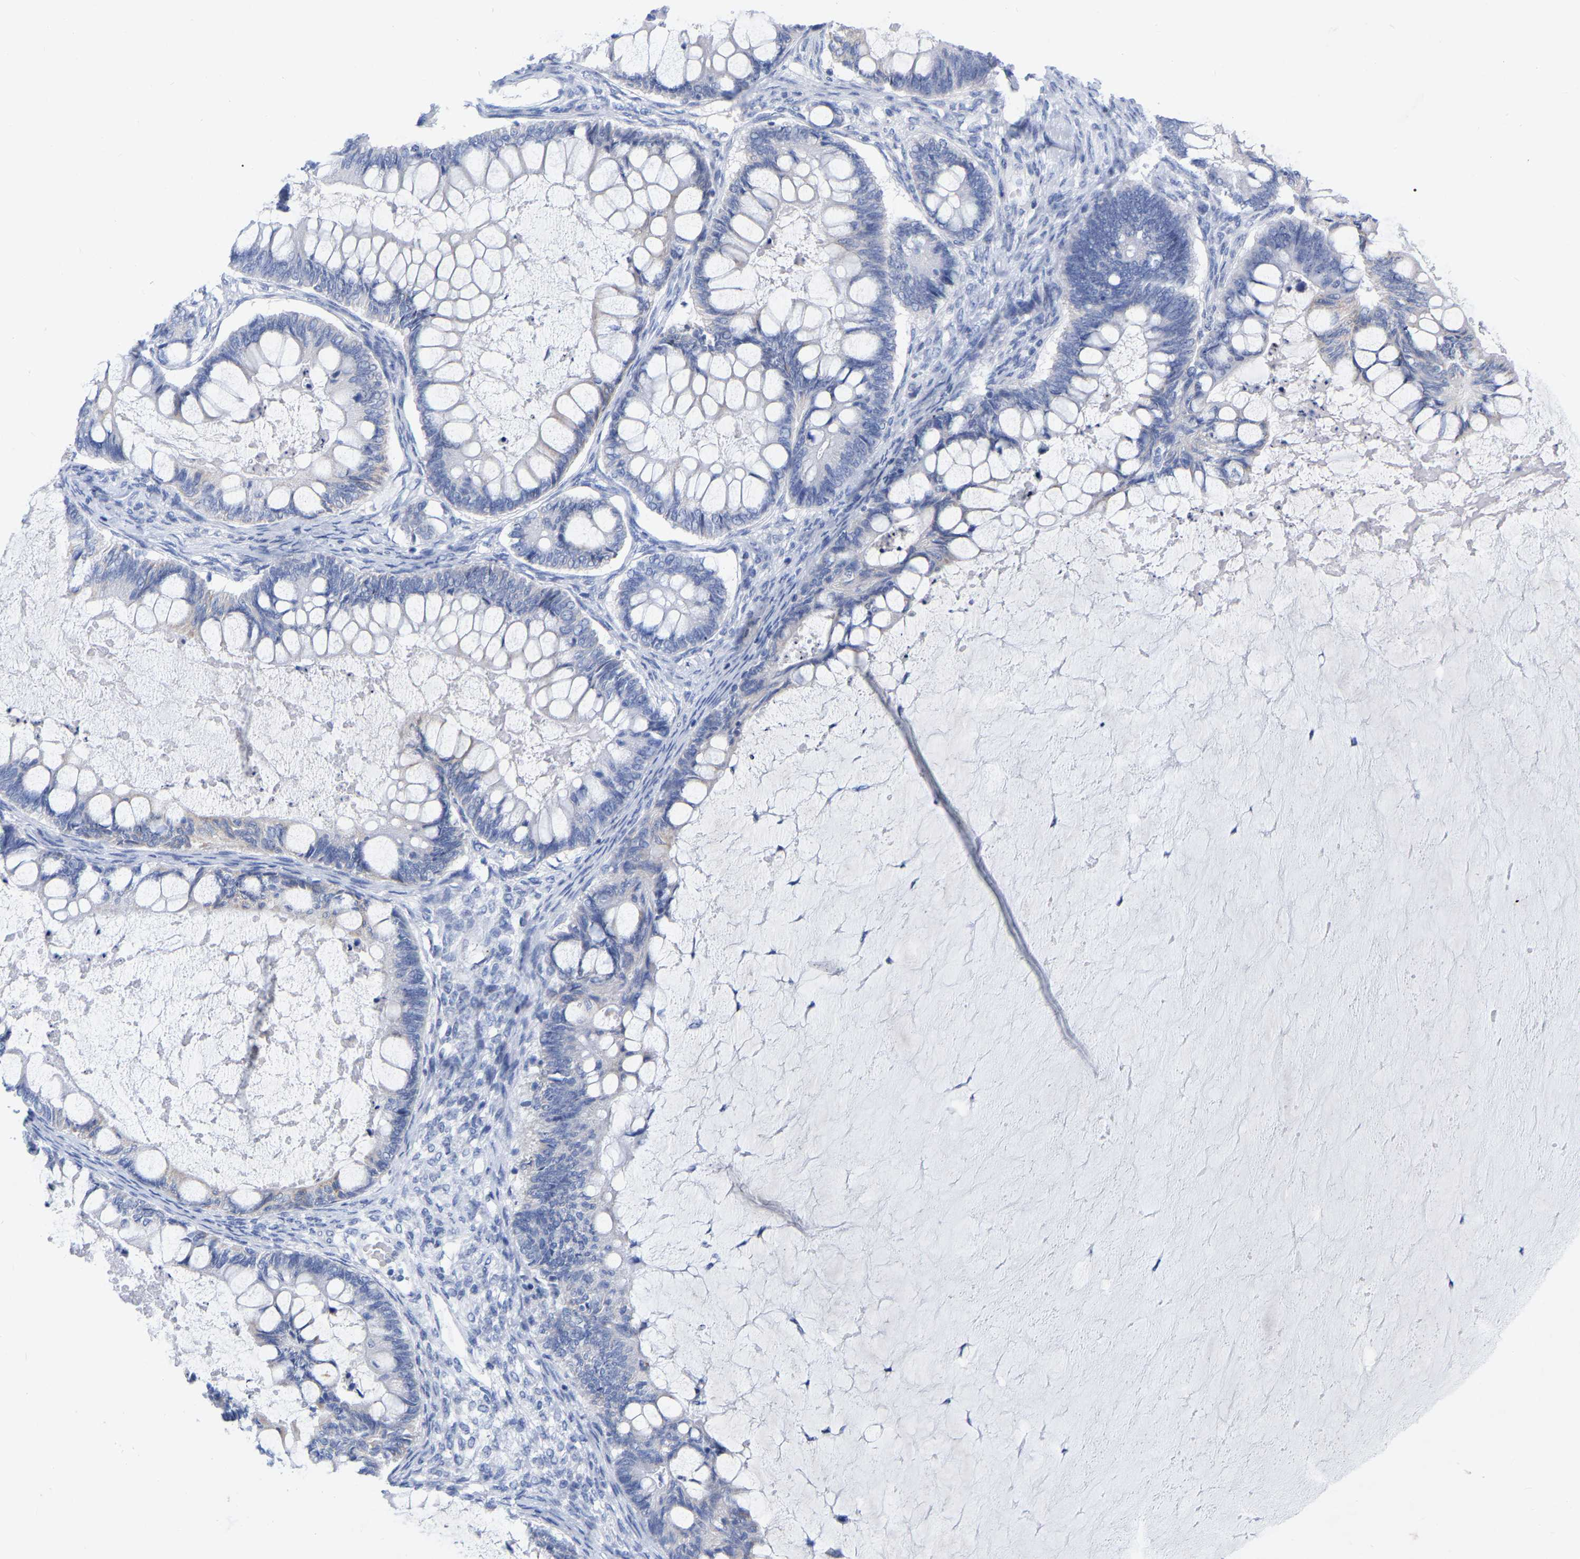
{"staining": {"intensity": "negative", "quantity": "none", "location": "none"}, "tissue": "ovarian cancer", "cell_type": "Tumor cells", "image_type": "cancer", "snomed": [{"axis": "morphology", "description": "Cystadenocarcinoma, mucinous, NOS"}, {"axis": "topography", "description": "Ovary"}], "caption": "Protein analysis of ovarian mucinous cystadenocarcinoma displays no significant staining in tumor cells.", "gene": "ZNF629", "patient": {"sex": "female", "age": 61}}